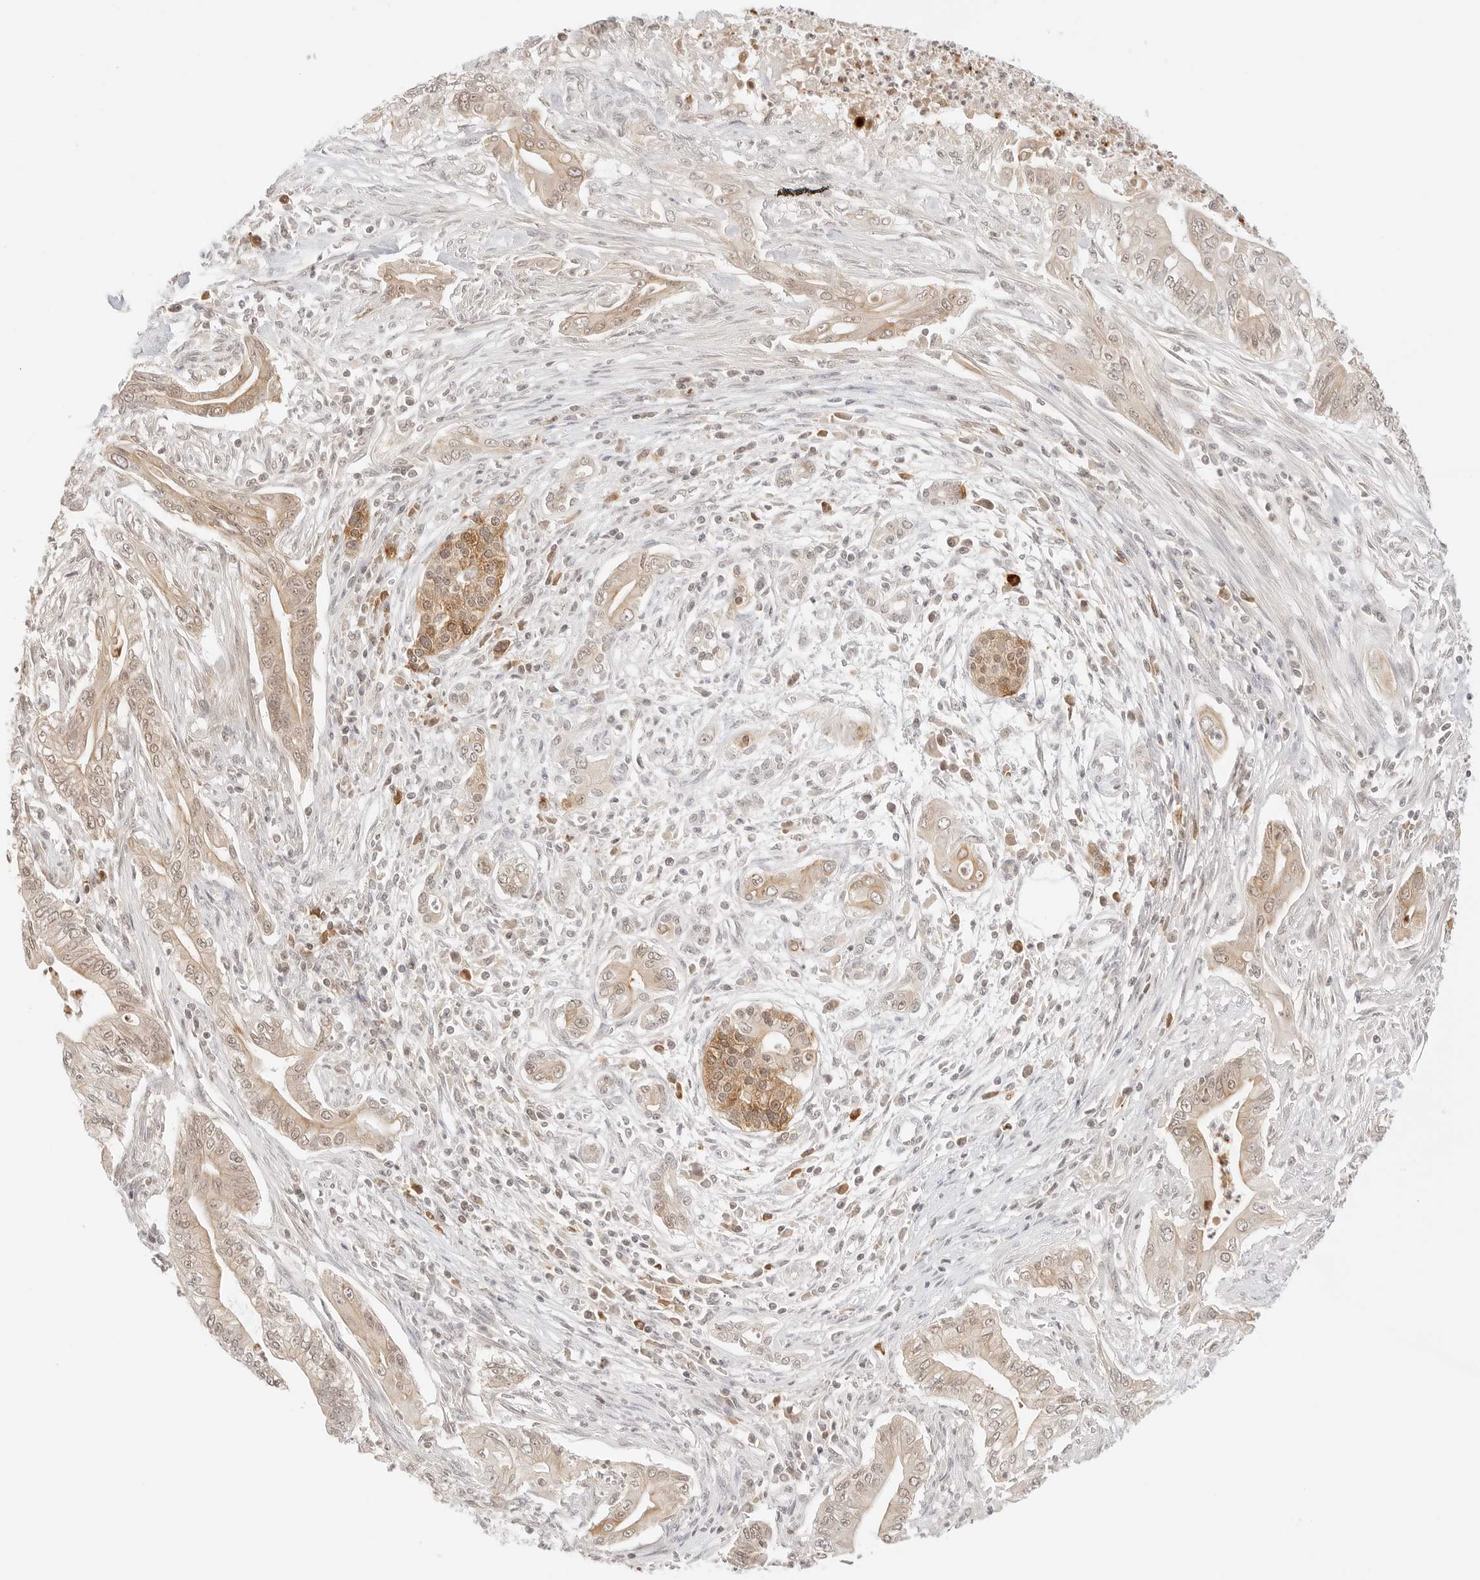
{"staining": {"intensity": "weak", "quantity": ">75%", "location": "cytoplasmic/membranous,nuclear"}, "tissue": "pancreatic cancer", "cell_type": "Tumor cells", "image_type": "cancer", "snomed": [{"axis": "morphology", "description": "Adenocarcinoma, NOS"}, {"axis": "topography", "description": "Pancreas"}], "caption": "Pancreatic cancer (adenocarcinoma) stained with a brown dye reveals weak cytoplasmic/membranous and nuclear positive expression in approximately >75% of tumor cells.", "gene": "SEPTIN4", "patient": {"sex": "male", "age": 58}}